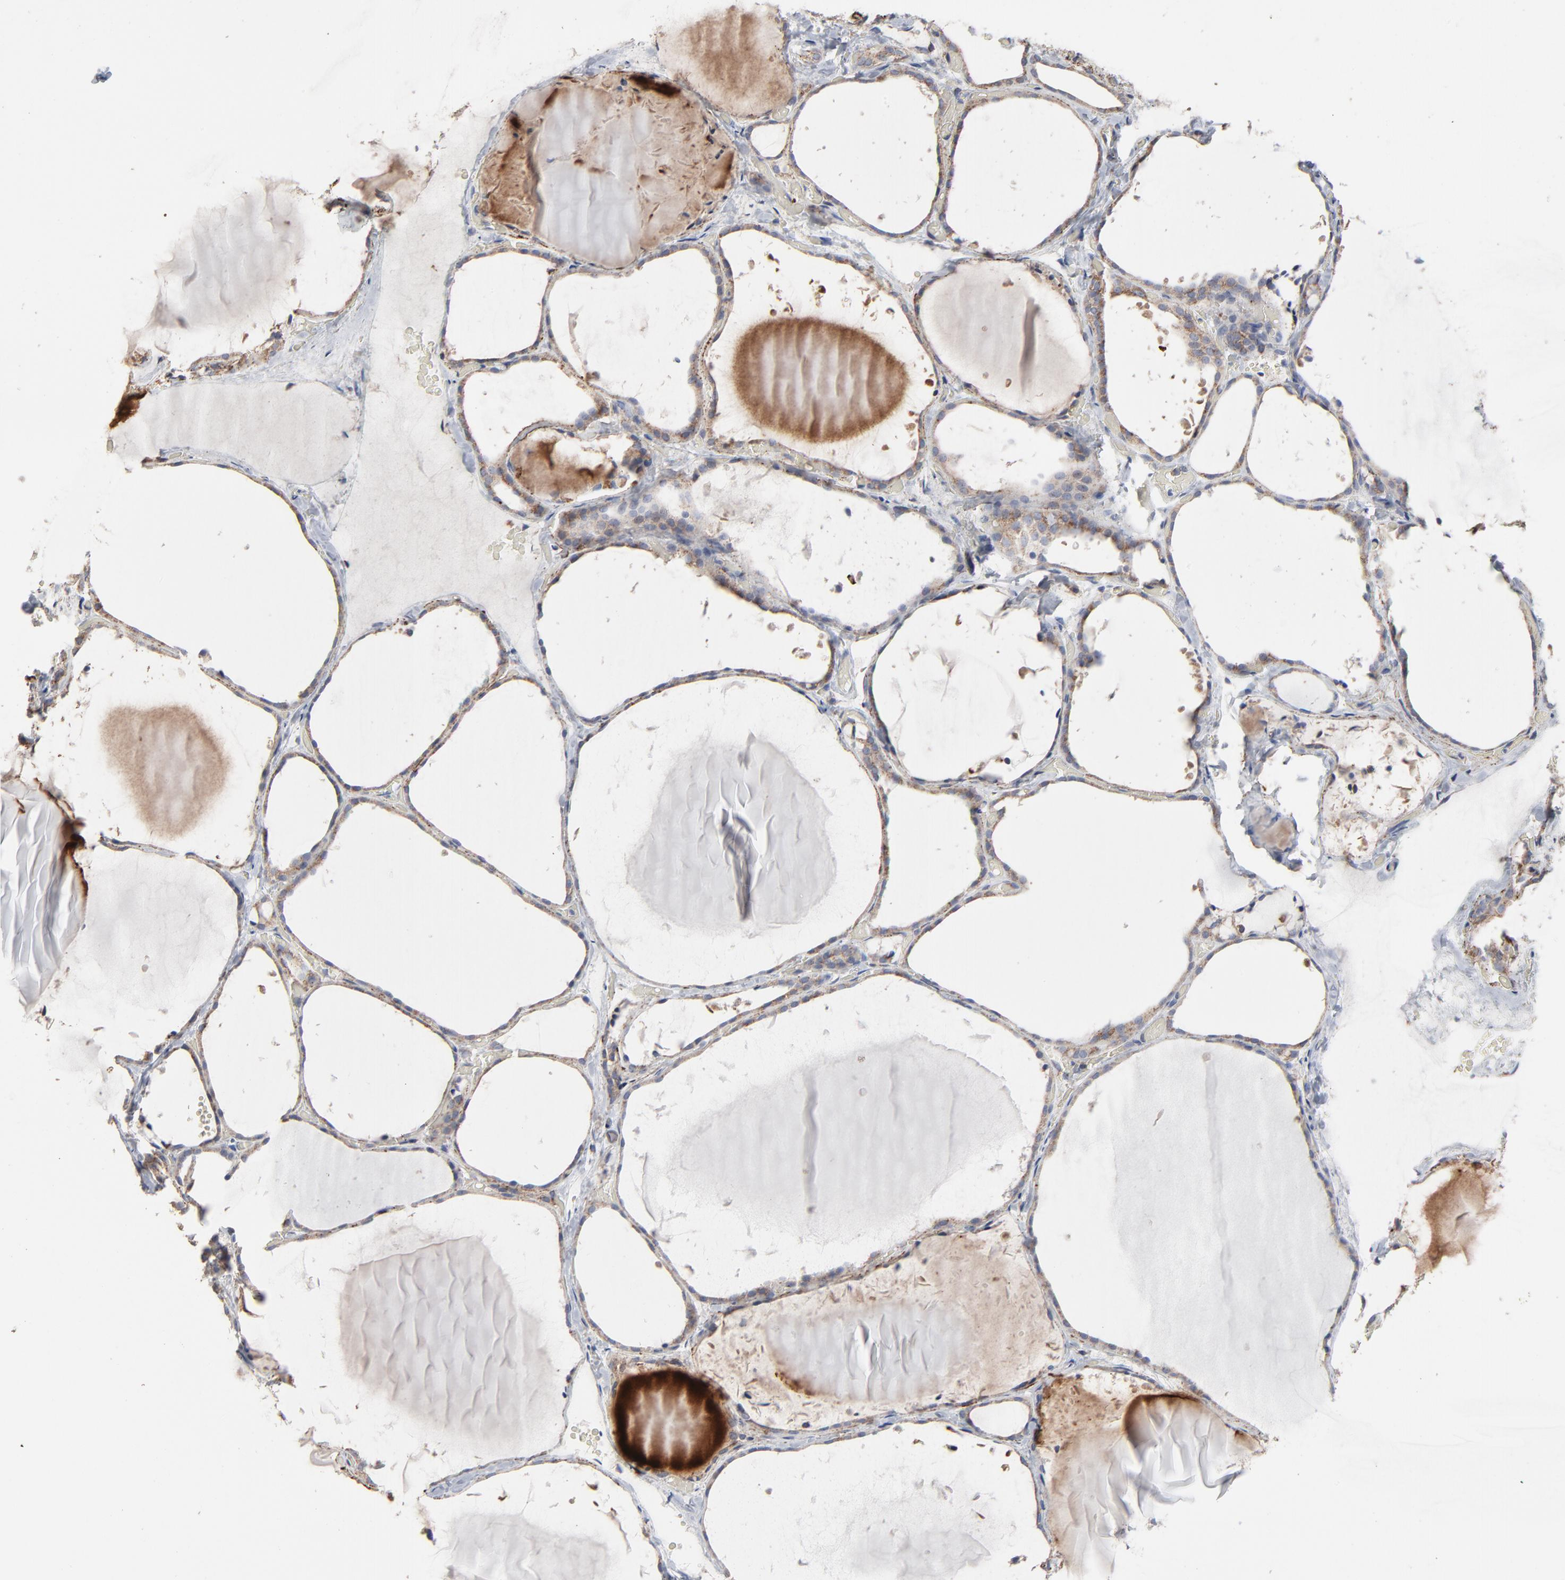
{"staining": {"intensity": "moderate", "quantity": ">75%", "location": "cytoplasmic/membranous"}, "tissue": "thyroid gland", "cell_type": "Glandular cells", "image_type": "normal", "snomed": [{"axis": "morphology", "description": "Normal tissue, NOS"}, {"axis": "topography", "description": "Thyroid gland"}], "caption": "Moderate cytoplasmic/membranous expression for a protein is appreciated in approximately >75% of glandular cells of benign thyroid gland using immunohistochemistry (IHC).", "gene": "UQCRC1", "patient": {"sex": "female", "age": 22}}